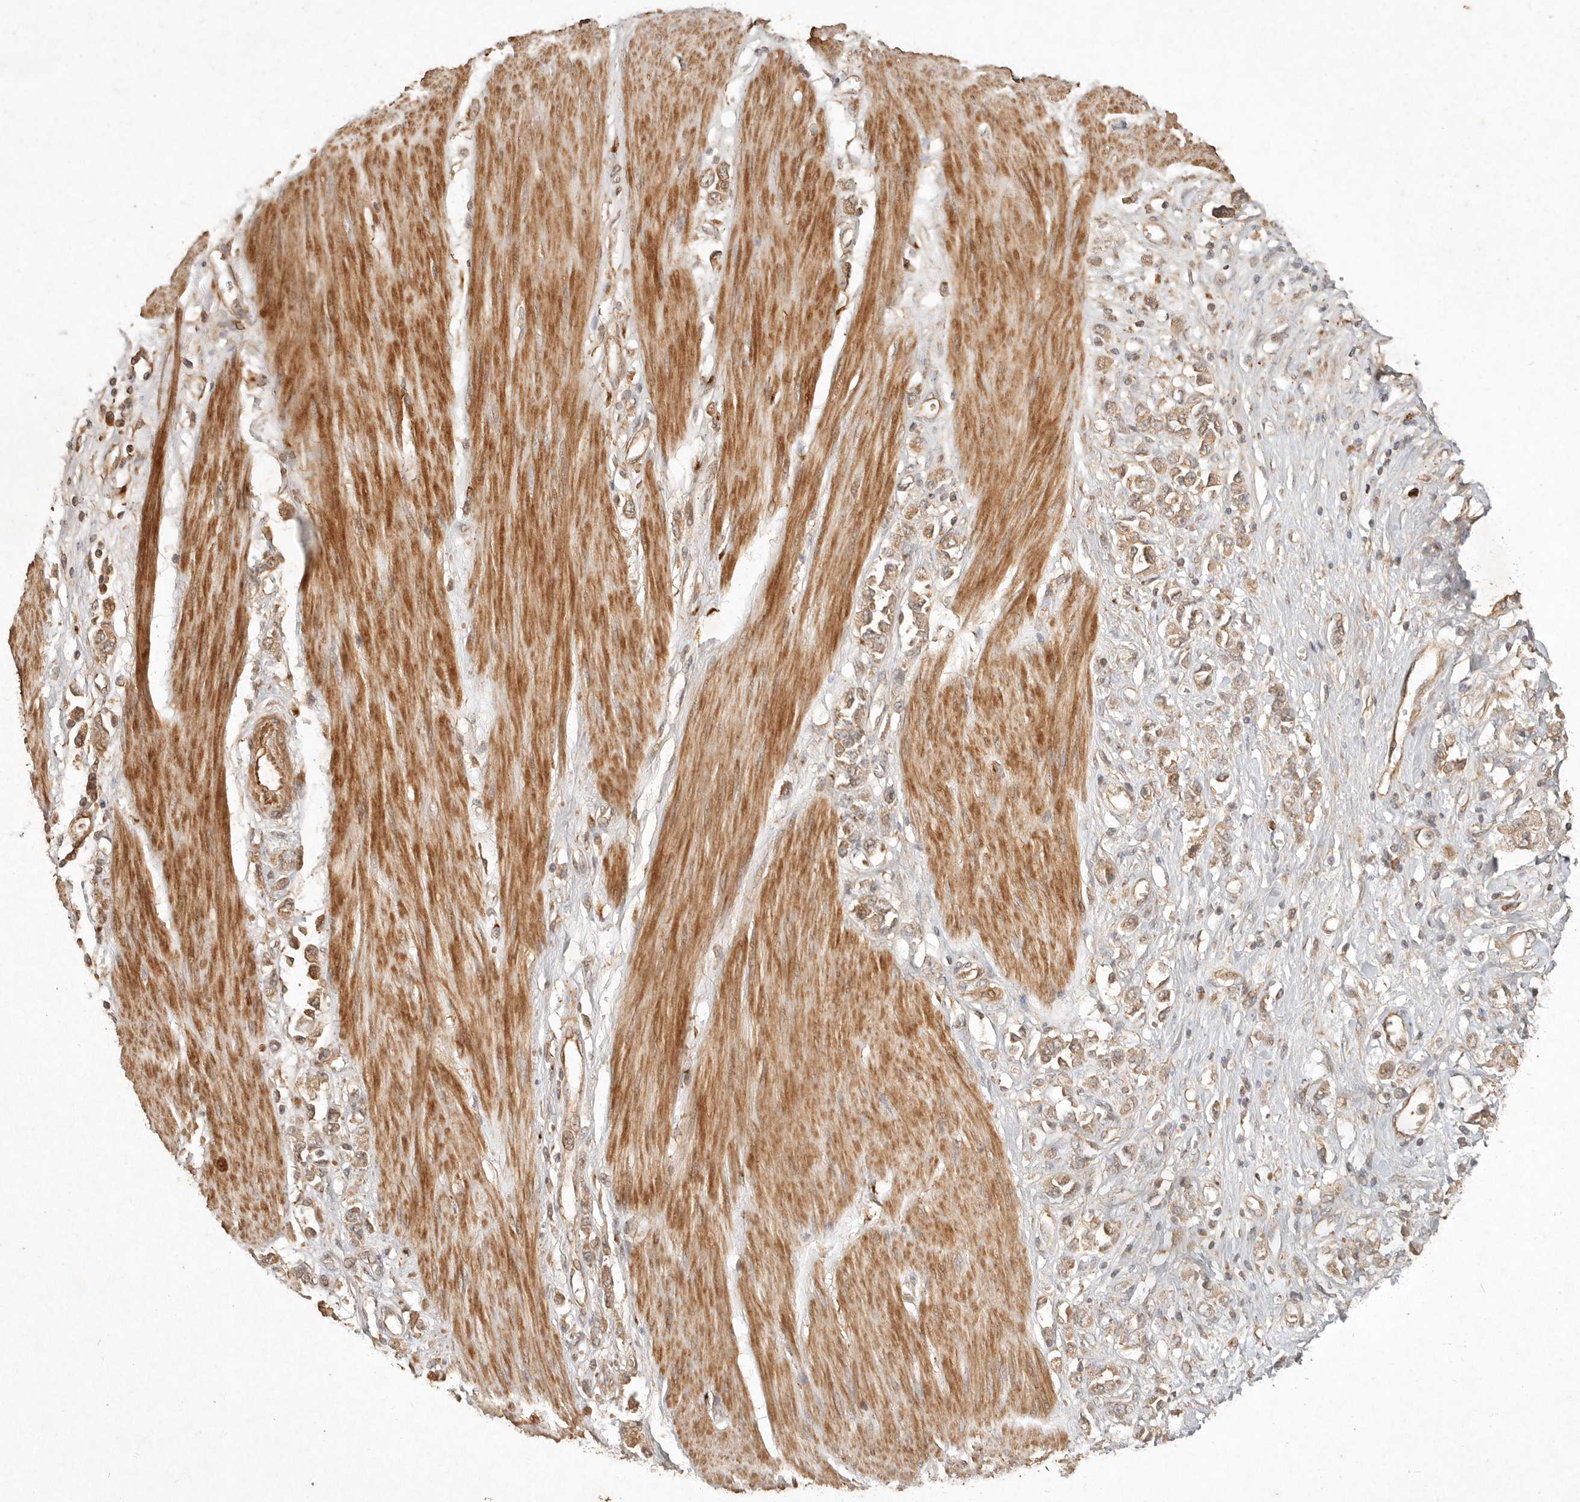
{"staining": {"intensity": "weak", "quantity": ">75%", "location": "cytoplasmic/membranous"}, "tissue": "stomach cancer", "cell_type": "Tumor cells", "image_type": "cancer", "snomed": [{"axis": "morphology", "description": "Adenocarcinoma, NOS"}, {"axis": "topography", "description": "Stomach"}], "caption": "Human adenocarcinoma (stomach) stained with a brown dye displays weak cytoplasmic/membranous positive positivity in about >75% of tumor cells.", "gene": "CLEC4C", "patient": {"sex": "female", "age": 76}}